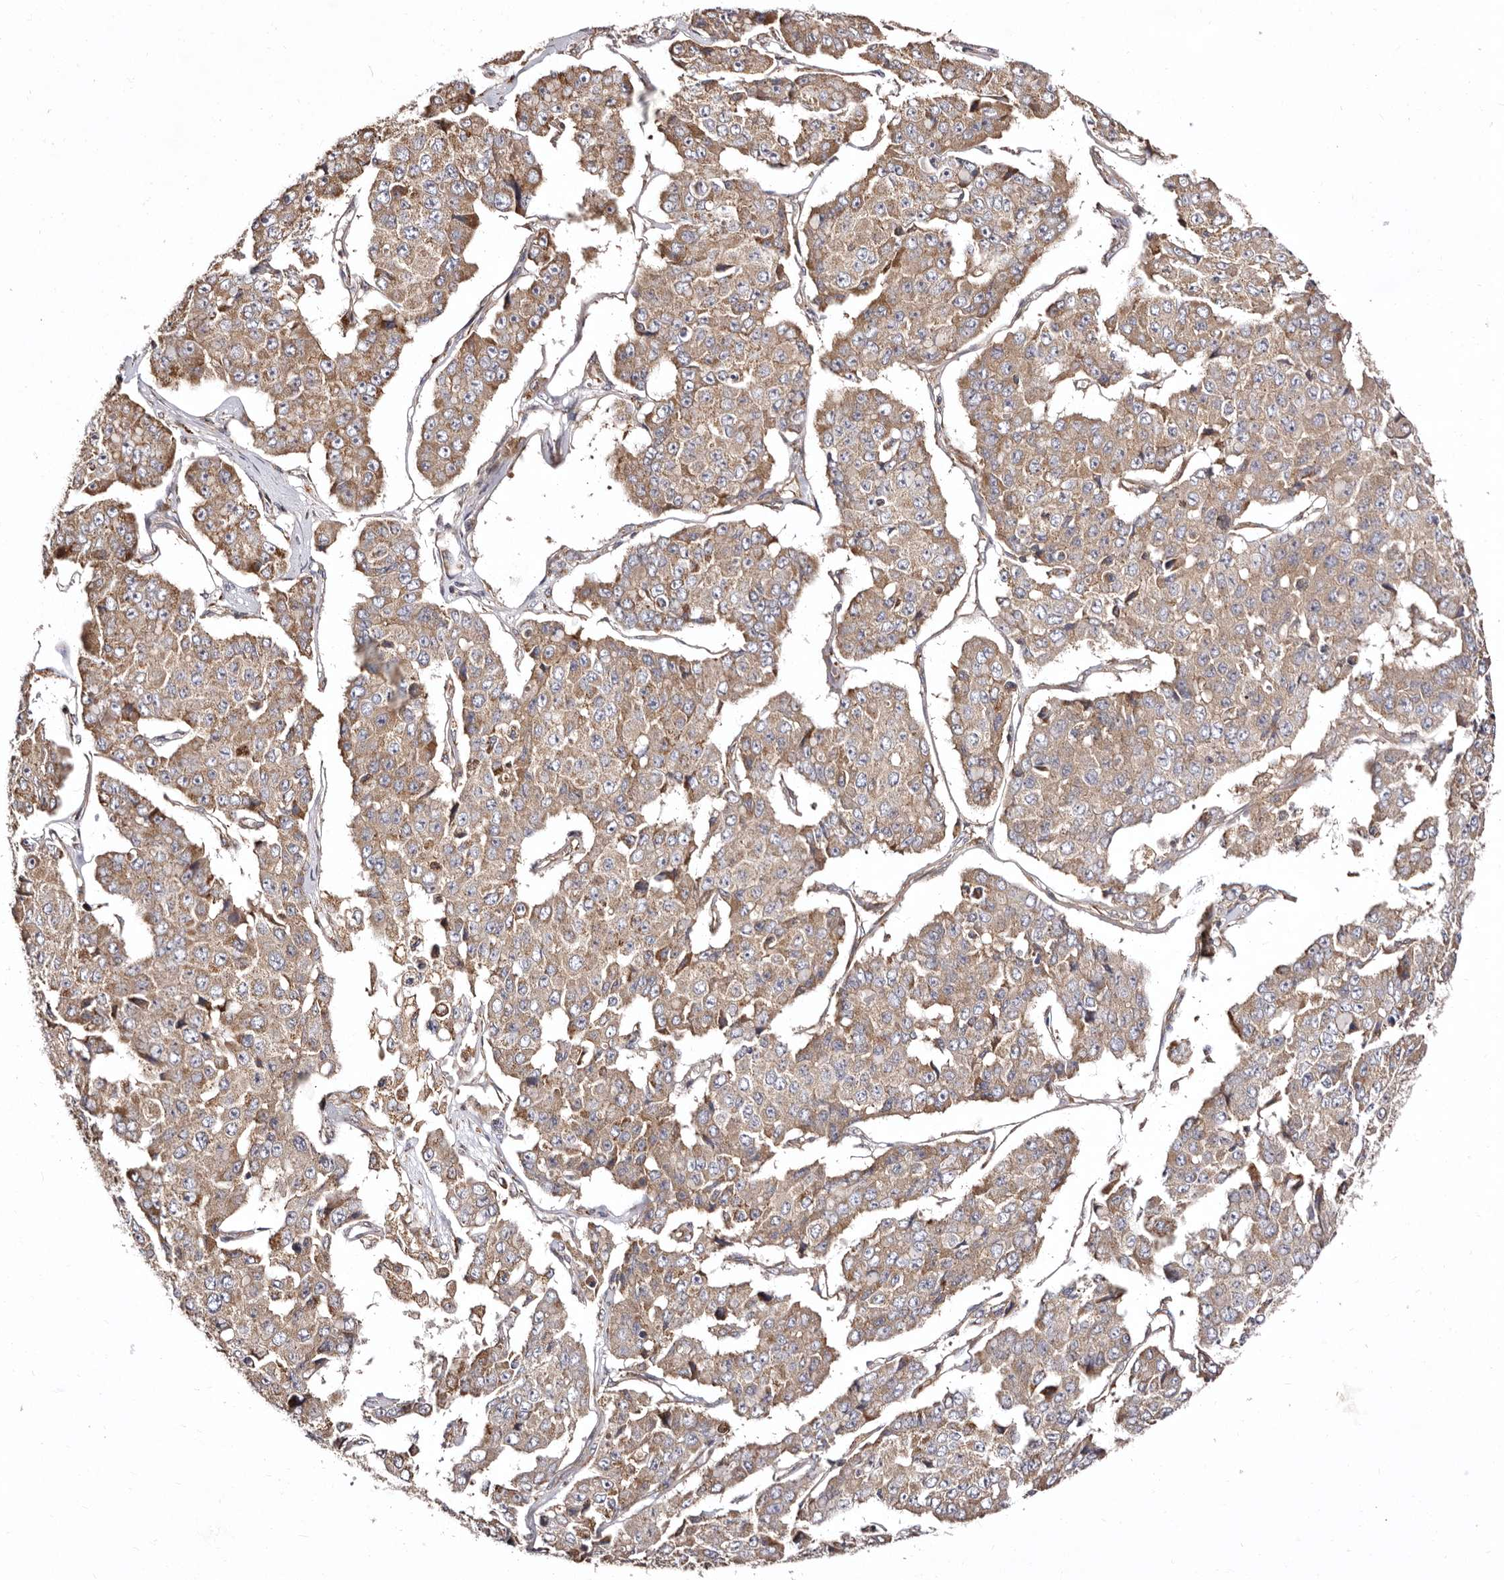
{"staining": {"intensity": "moderate", "quantity": ">75%", "location": "cytoplasmic/membranous"}, "tissue": "pancreatic cancer", "cell_type": "Tumor cells", "image_type": "cancer", "snomed": [{"axis": "morphology", "description": "Adenocarcinoma, NOS"}, {"axis": "topography", "description": "Pancreas"}], "caption": "This histopathology image exhibits IHC staining of pancreatic adenocarcinoma, with medium moderate cytoplasmic/membranous expression in about >75% of tumor cells.", "gene": "LUZP1", "patient": {"sex": "male", "age": 50}}